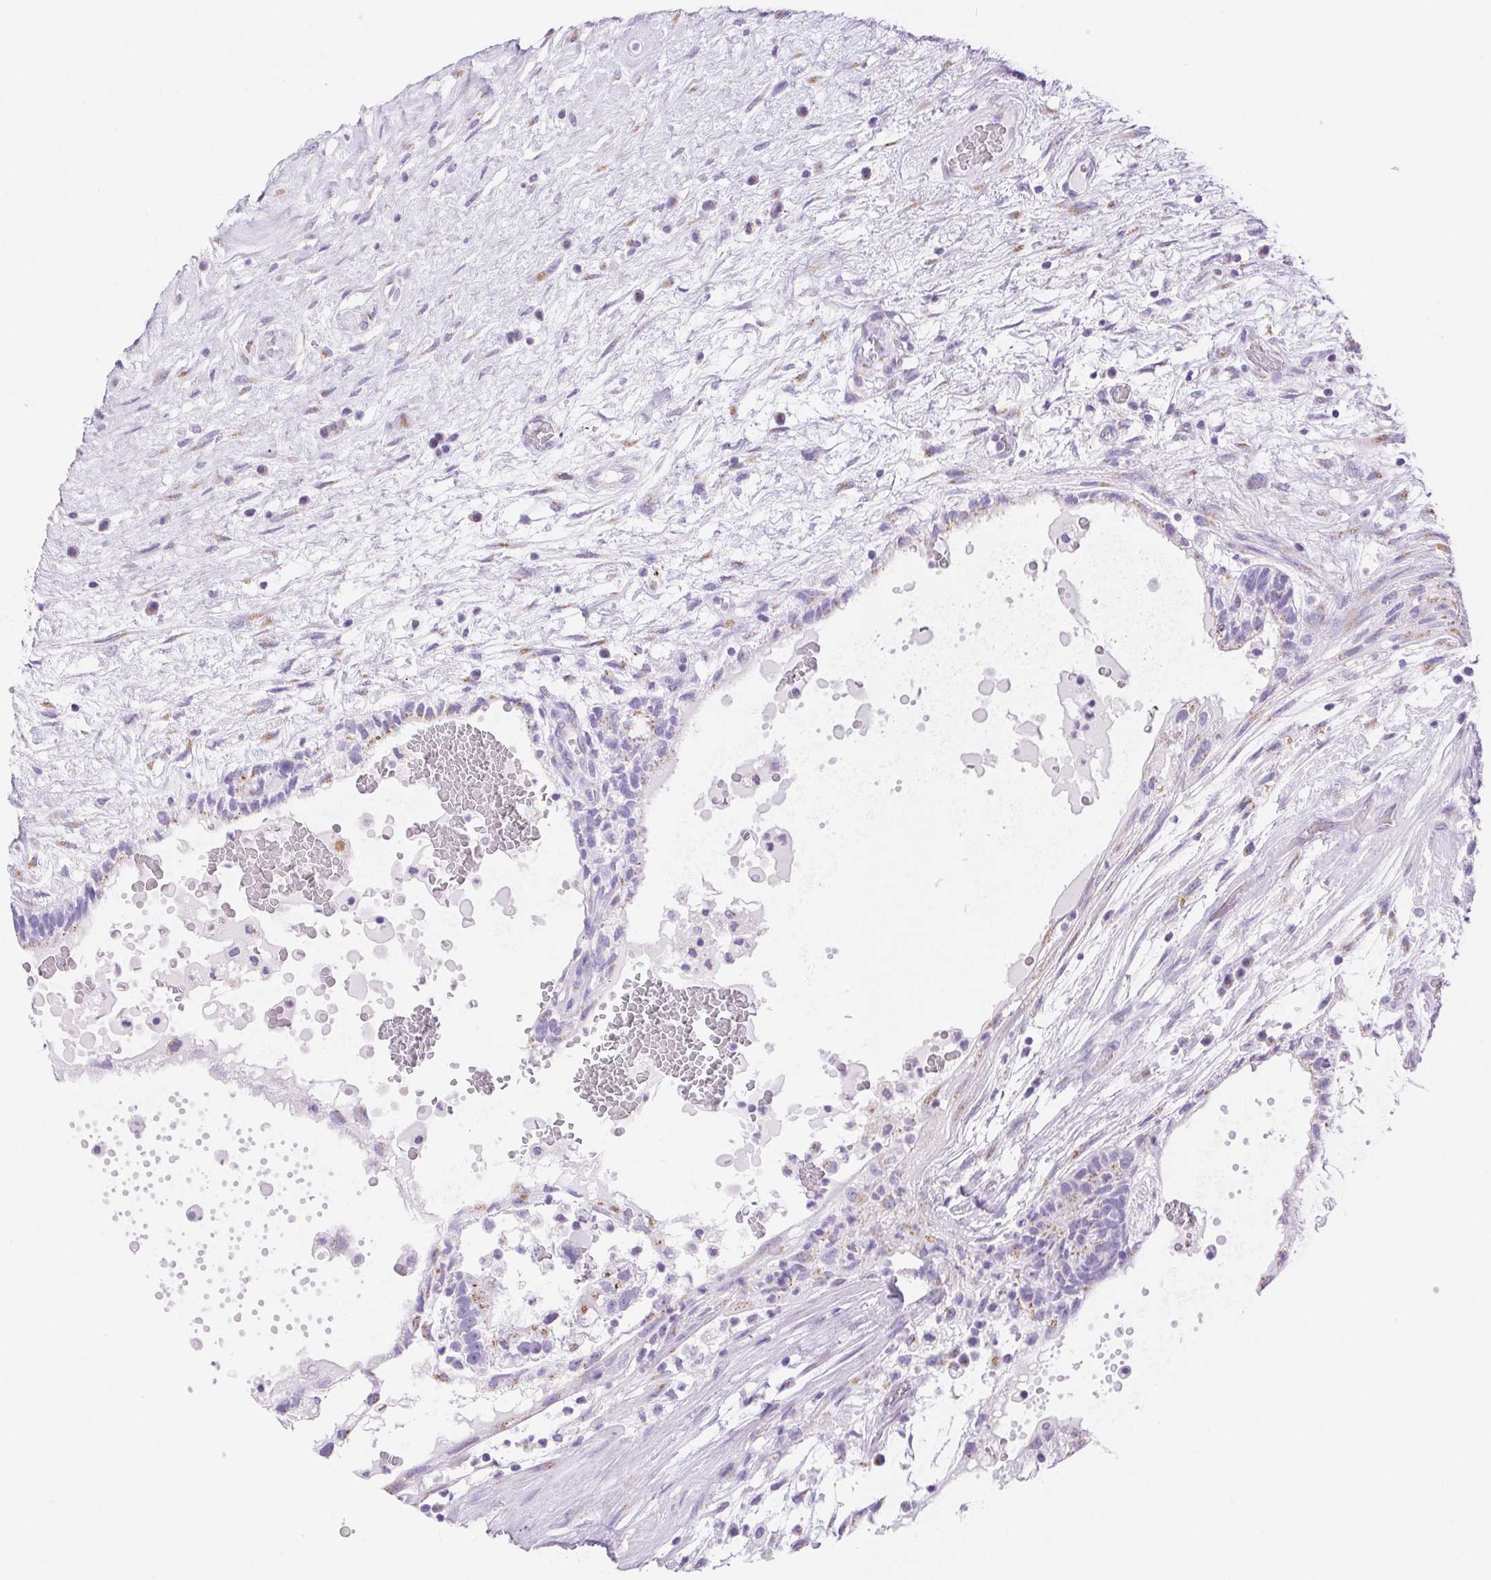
{"staining": {"intensity": "weak", "quantity": "<25%", "location": "cytoplasmic/membranous"}, "tissue": "testis cancer", "cell_type": "Tumor cells", "image_type": "cancer", "snomed": [{"axis": "morphology", "description": "Normal tissue, NOS"}, {"axis": "morphology", "description": "Carcinoma, Embryonal, NOS"}, {"axis": "topography", "description": "Testis"}], "caption": "Protein analysis of testis cancer (embryonal carcinoma) reveals no significant expression in tumor cells. Brightfield microscopy of IHC stained with DAB (3,3'-diaminobenzidine) (brown) and hematoxylin (blue), captured at high magnification.", "gene": "SERPINB3", "patient": {"sex": "male", "age": 32}}